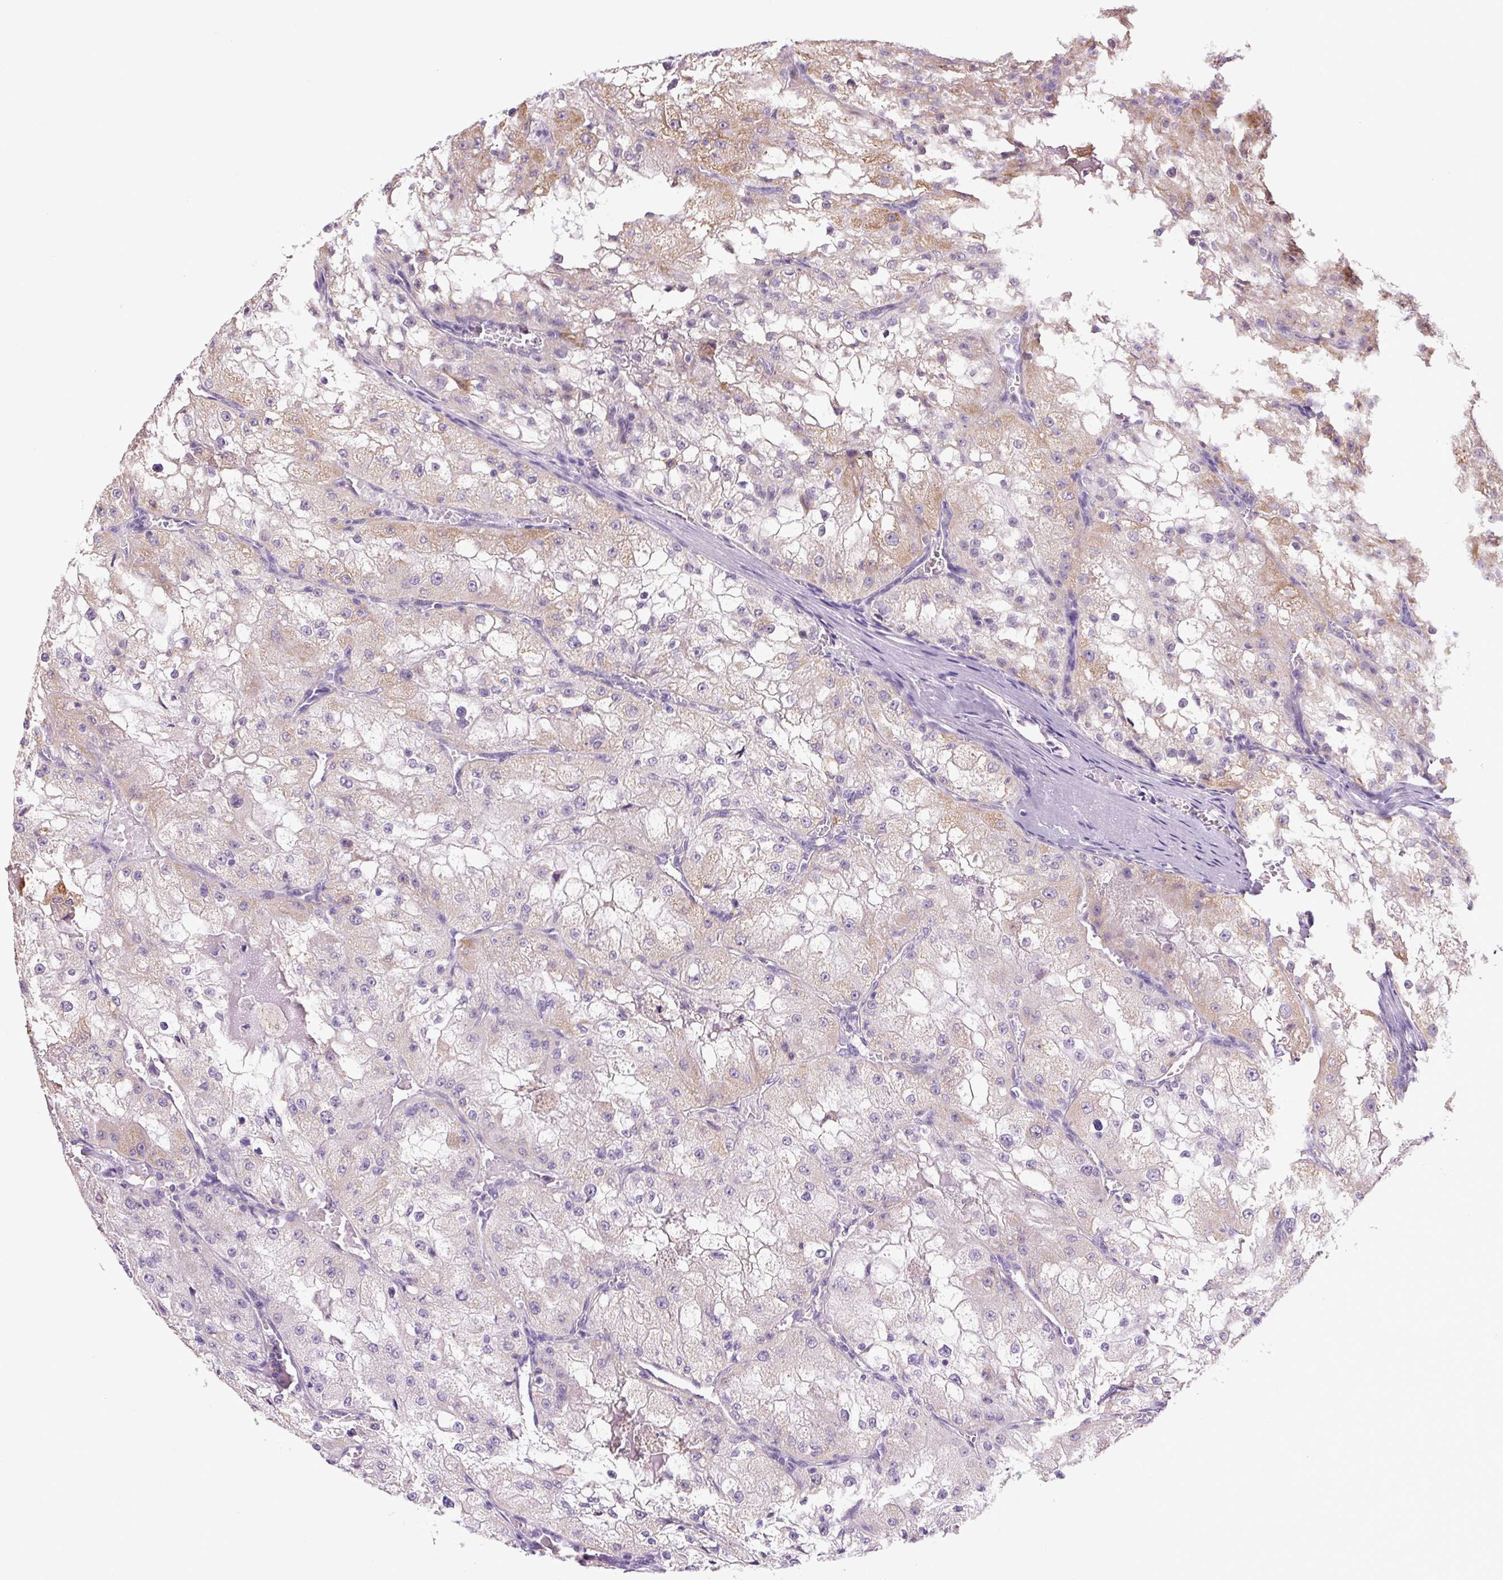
{"staining": {"intensity": "weak", "quantity": "<25%", "location": "cytoplasmic/membranous"}, "tissue": "renal cancer", "cell_type": "Tumor cells", "image_type": "cancer", "snomed": [{"axis": "morphology", "description": "Adenocarcinoma, NOS"}, {"axis": "topography", "description": "Kidney"}], "caption": "Immunohistochemistry histopathology image of renal adenocarcinoma stained for a protein (brown), which exhibits no positivity in tumor cells.", "gene": "SGF29", "patient": {"sex": "female", "age": 74}}